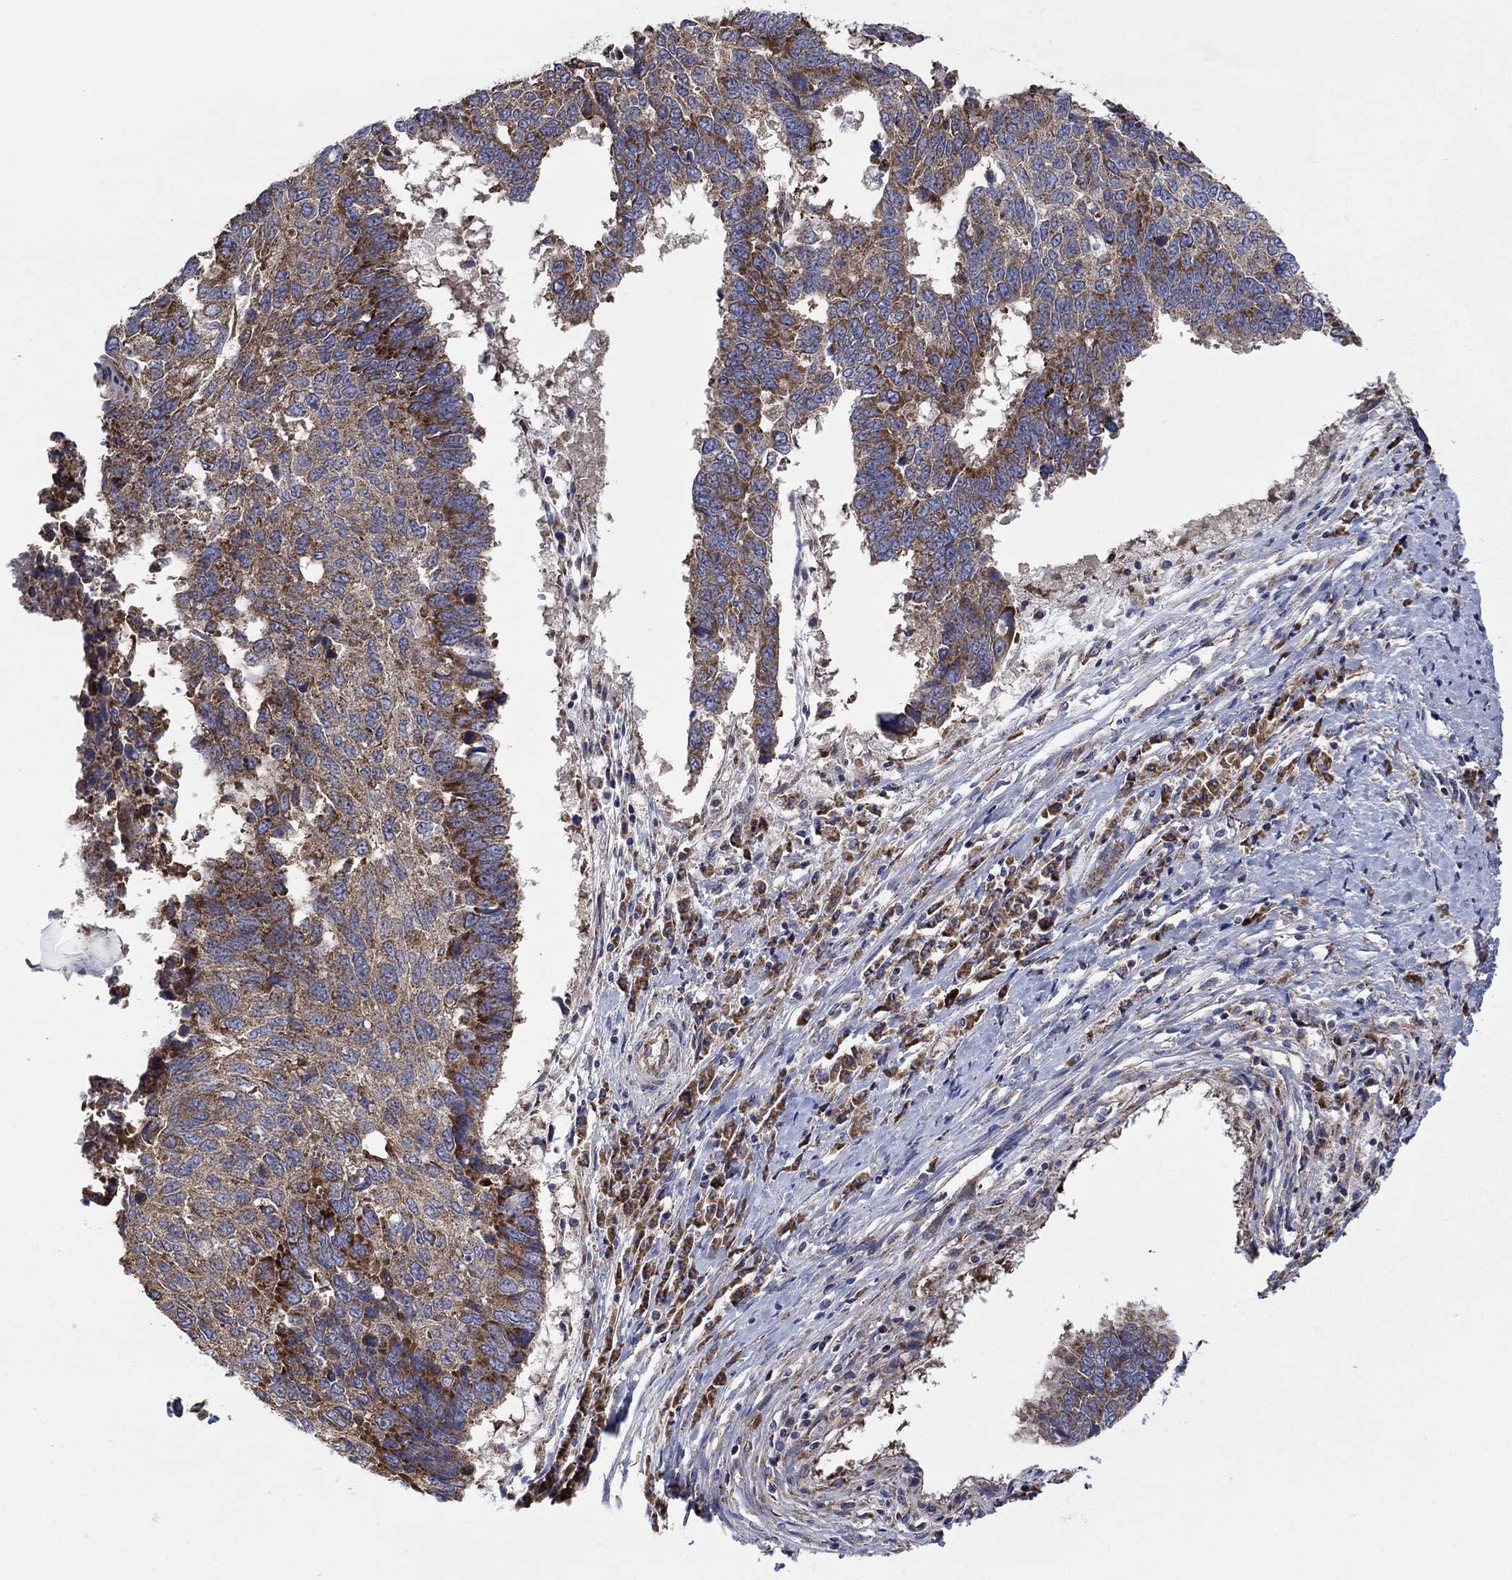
{"staining": {"intensity": "strong", "quantity": "<25%", "location": "cytoplasmic/membranous"}, "tissue": "lung cancer", "cell_type": "Tumor cells", "image_type": "cancer", "snomed": [{"axis": "morphology", "description": "Squamous cell carcinoma, NOS"}, {"axis": "topography", "description": "Lung"}], "caption": "Tumor cells reveal strong cytoplasmic/membranous staining in approximately <25% of cells in lung cancer.", "gene": "RPLP0", "patient": {"sex": "male", "age": 73}}